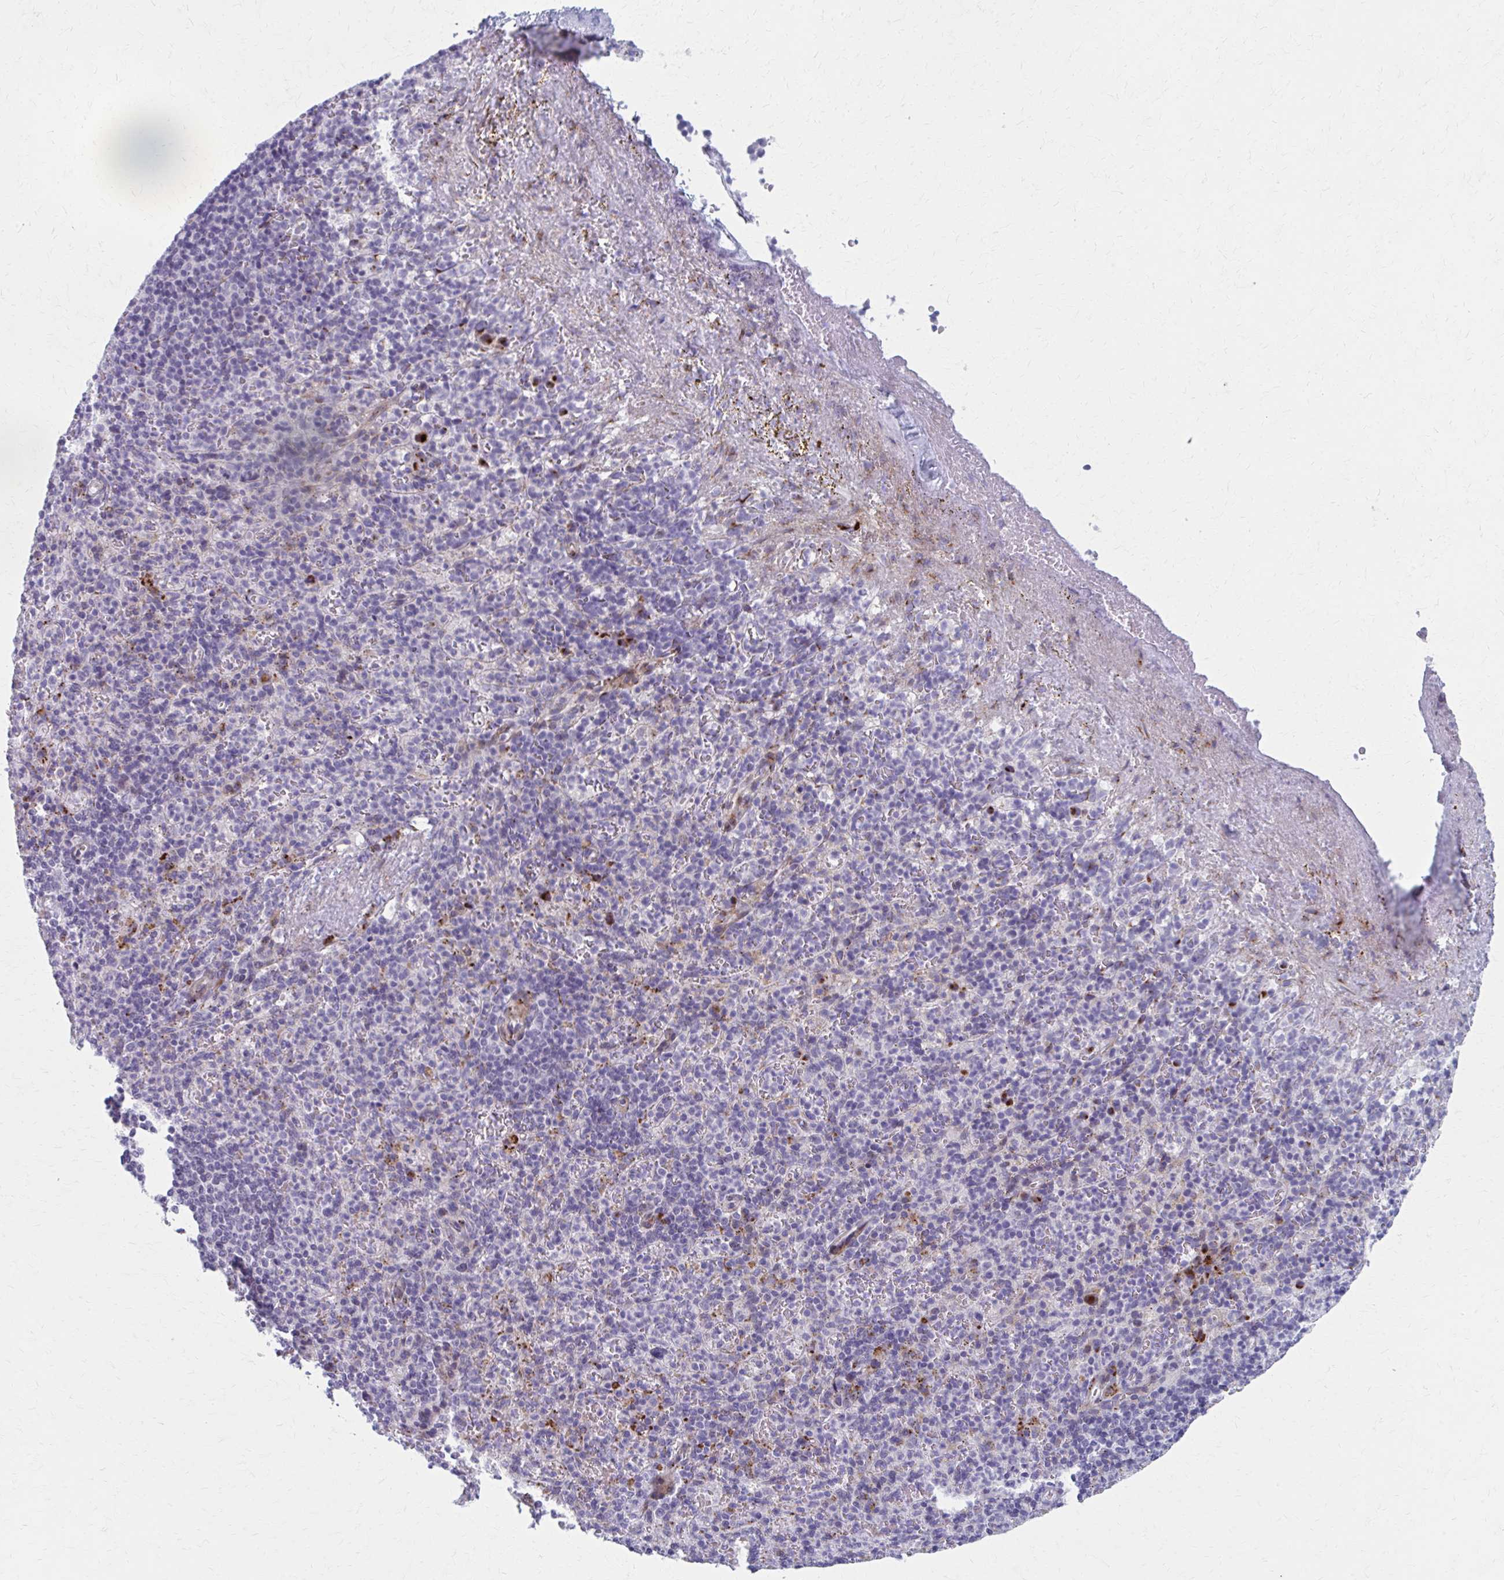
{"staining": {"intensity": "negative", "quantity": "none", "location": "none"}, "tissue": "spleen", "cell_type": "Cells in red pulp", "image_type": "normal", "snomed": [{"axis": "morphology", "description": "Normal tissue, NOS"}, {"axis": "topography", "description": "Spleen"}], "caption": "High power microscopy micrograph of an IHC histopathology image of normal spleen, revealing no significant positivity in cells in red pulp. (DAB (3,3'-diaminobenzidine) immunohistochemistry (IHC) visualized using brightfield microscopy, high magnification).", "gene": "OLFM2", "patient": {"sex": "female", "age": 74}}